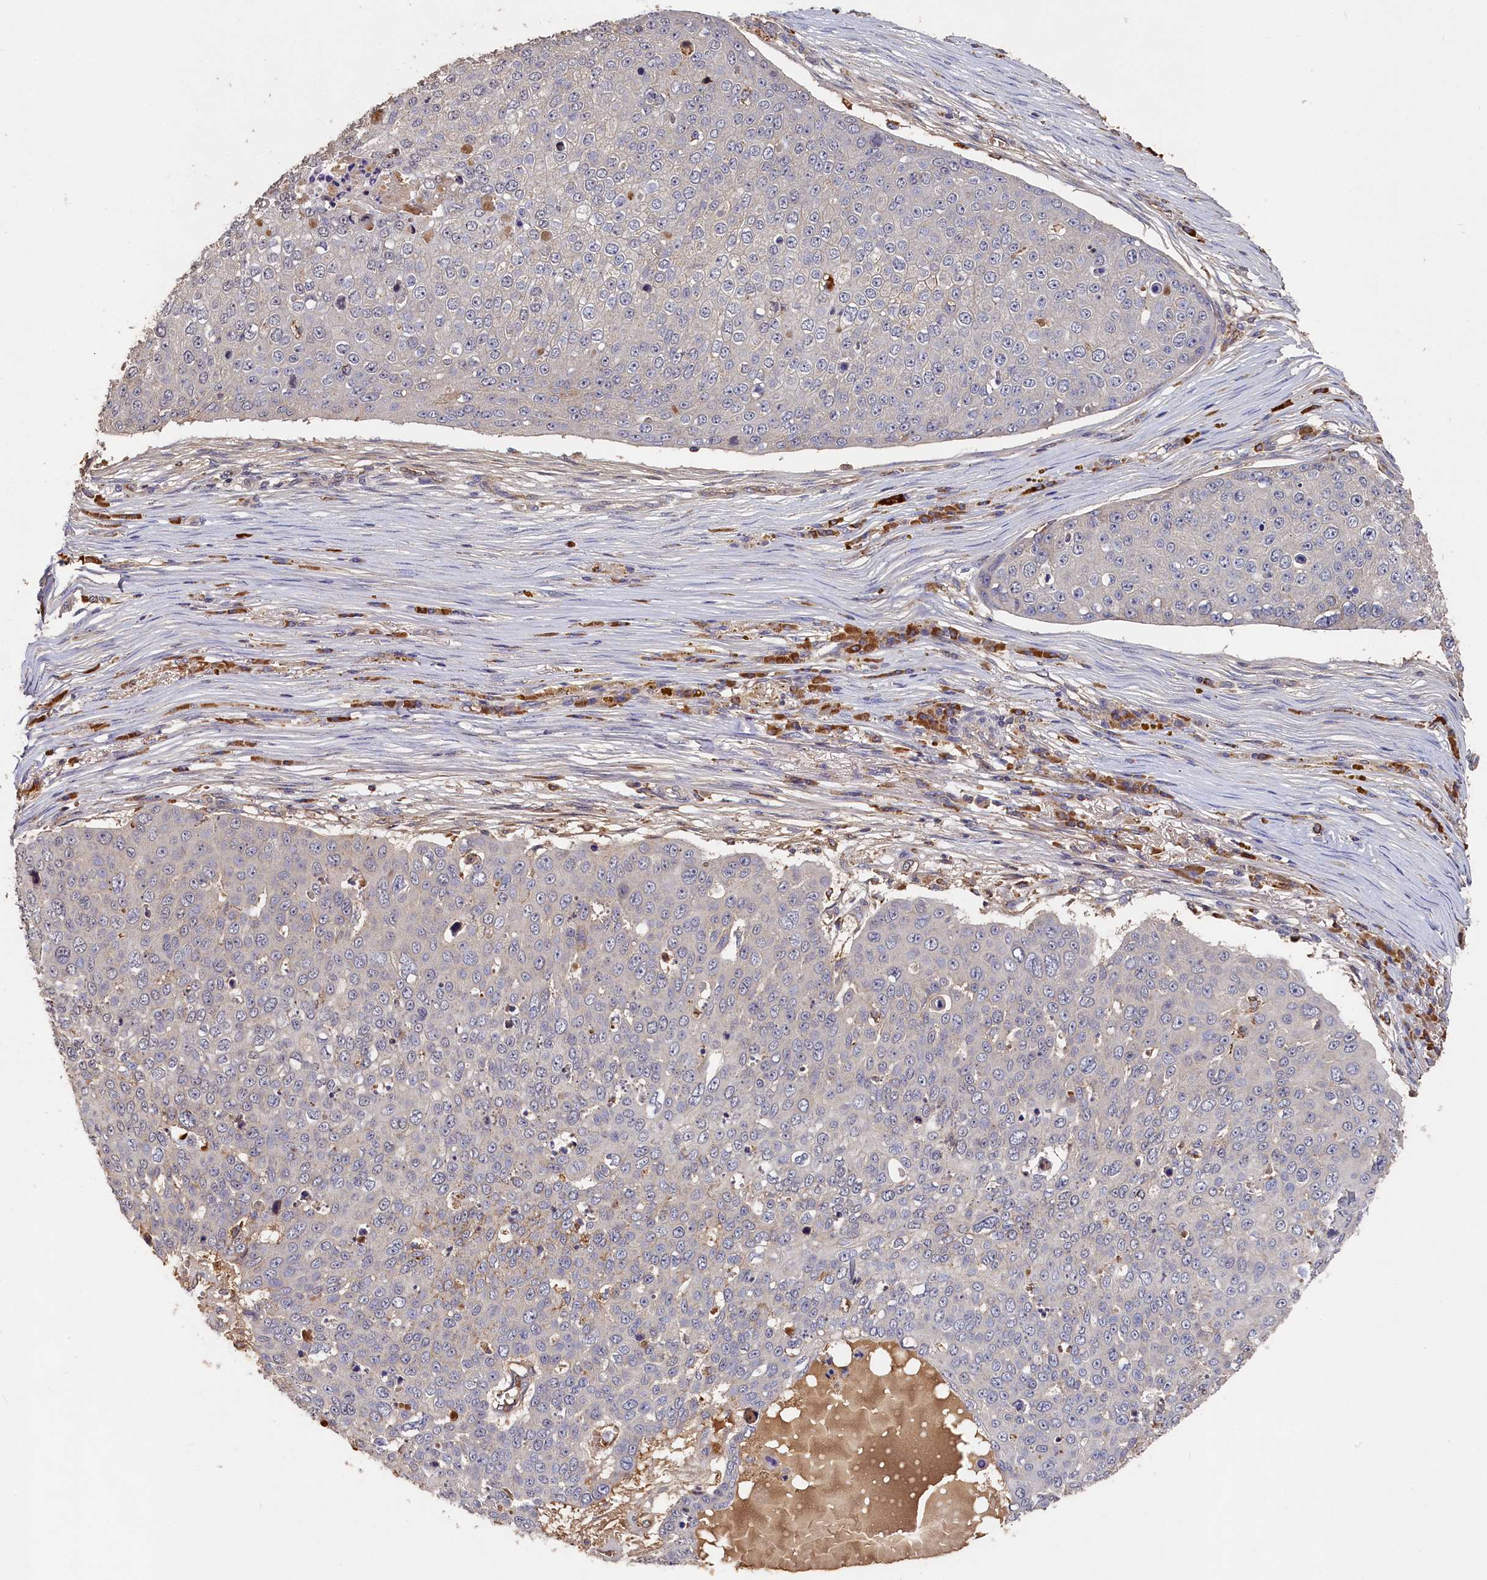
{"staining": {"intensity": "negative", "quantity": "none", "location": "none"}, "tissue": "skin cancer", "cell_type": "Tumor cells", "image_type": "cancer", "snomed": [{"axis": "morphology", "description": "Squamous cell carcinoma, NOS"}, {"axis": "topography", "description": "Skin"}], "caption": "This micrograph is of squamous cell carcinoma (skin) stained with immunohistochemistry to label a protein in brown with the nuclei are counter-stained blue. There is no positivity in tumor cells.", "gene": "DHRS11", "patient": {"sex": "male", "age": 71}}